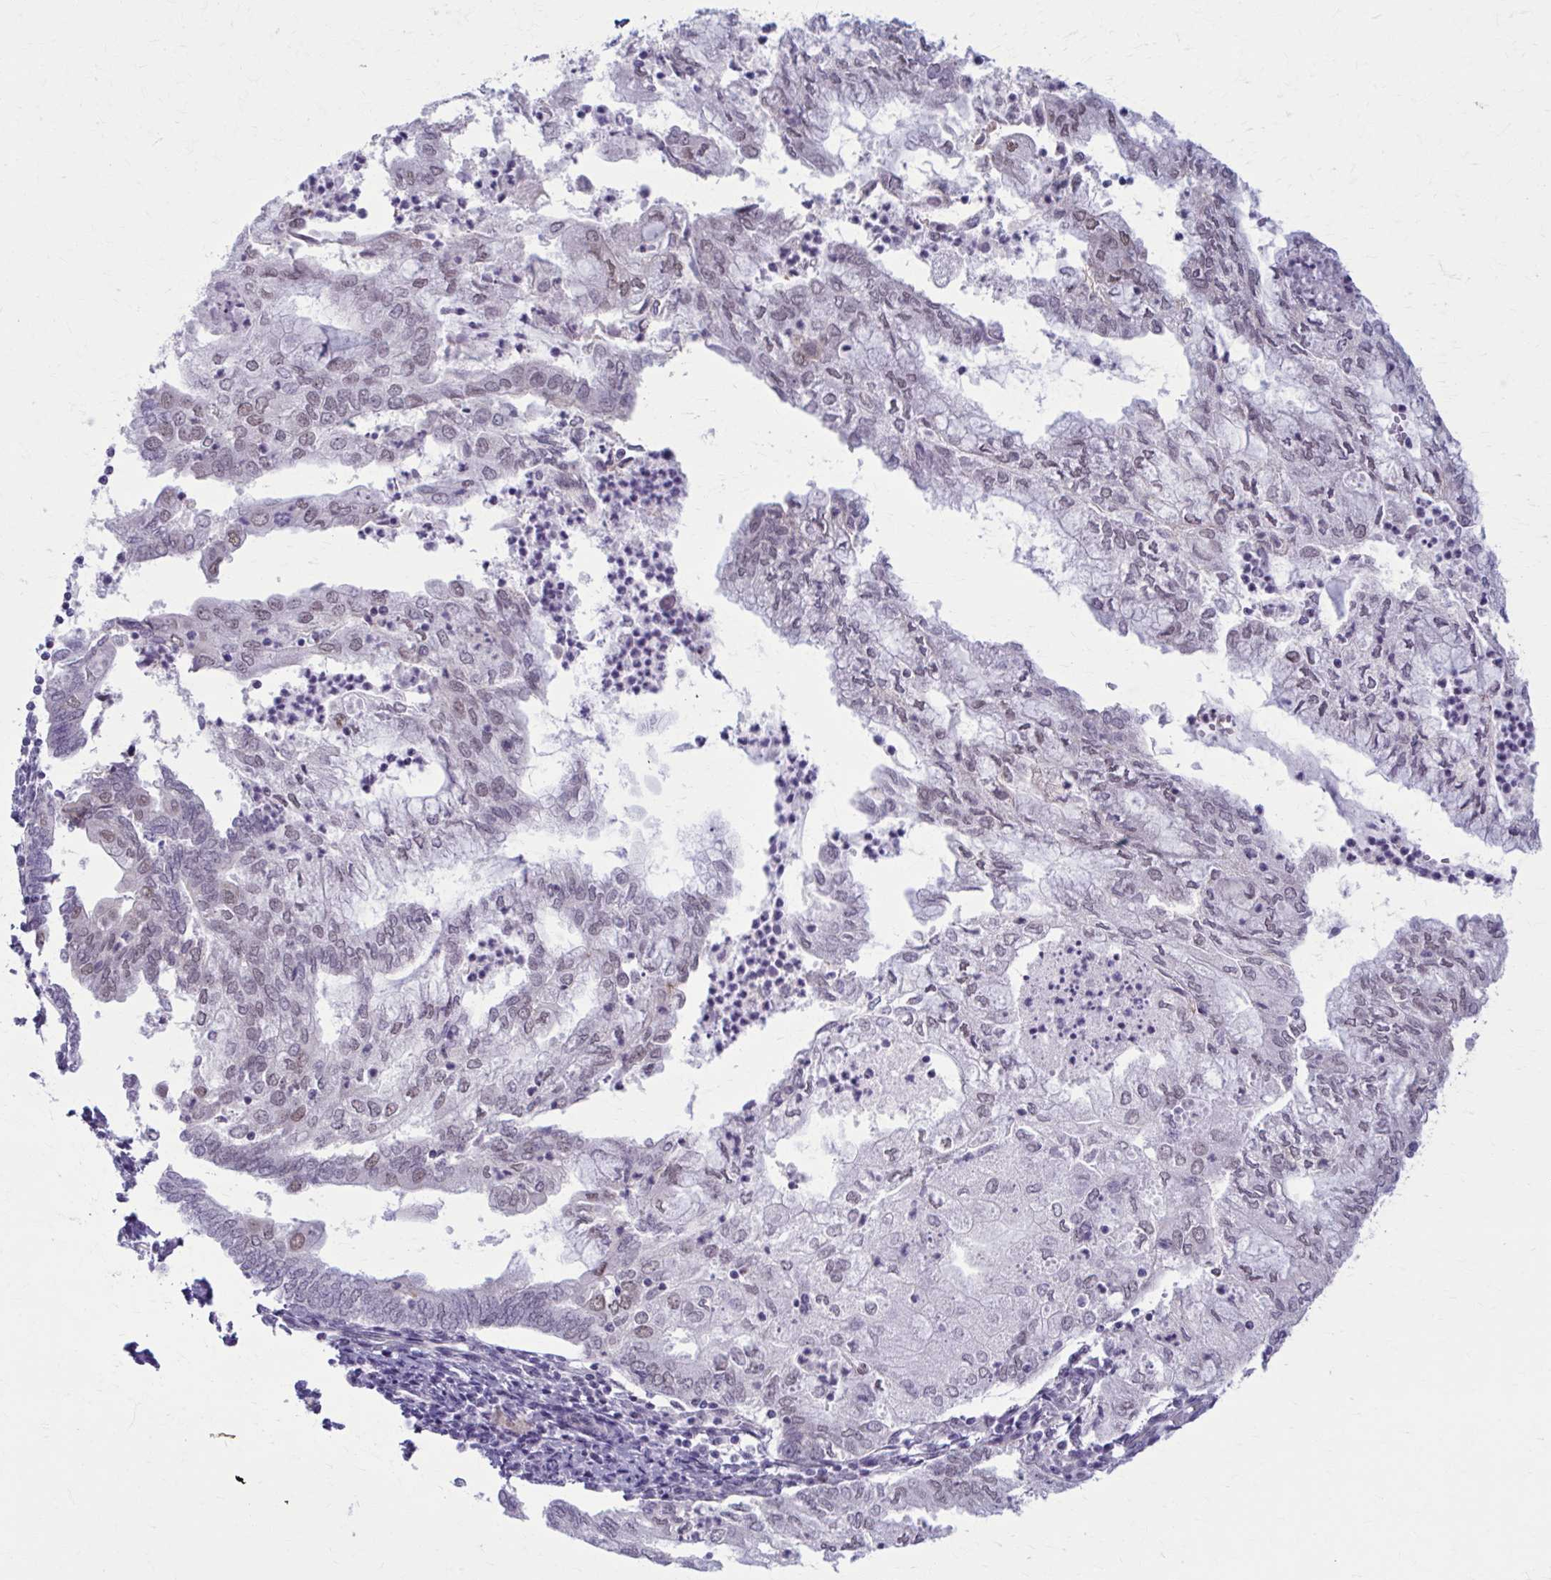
{"staining": {"intensity": "weak", "quantity": "<25%", "location": "nuclear"}, "tissue": "endometrial cancer", "cell_type": "Tumor cells", "image_type": "cancer", "snomed": [{"axis": "morphology", "description": "Adenocarcinoma, NOS"}, {"axis": "topography", "description": "Endometrium"}], "caption": "High power microscopy micrograph of an immunohistochemistry (IHC) histopathology image of endometrial adenocarcinoma, revealing no significant staining in tumor cells. Brightfield microscopy of immunohistochemistry stained with DAB (brown) and hematoxylin (blue), captured at high magnification.", "gene": "NUMBL", "patient": {"sex": "female", "age": 75}}